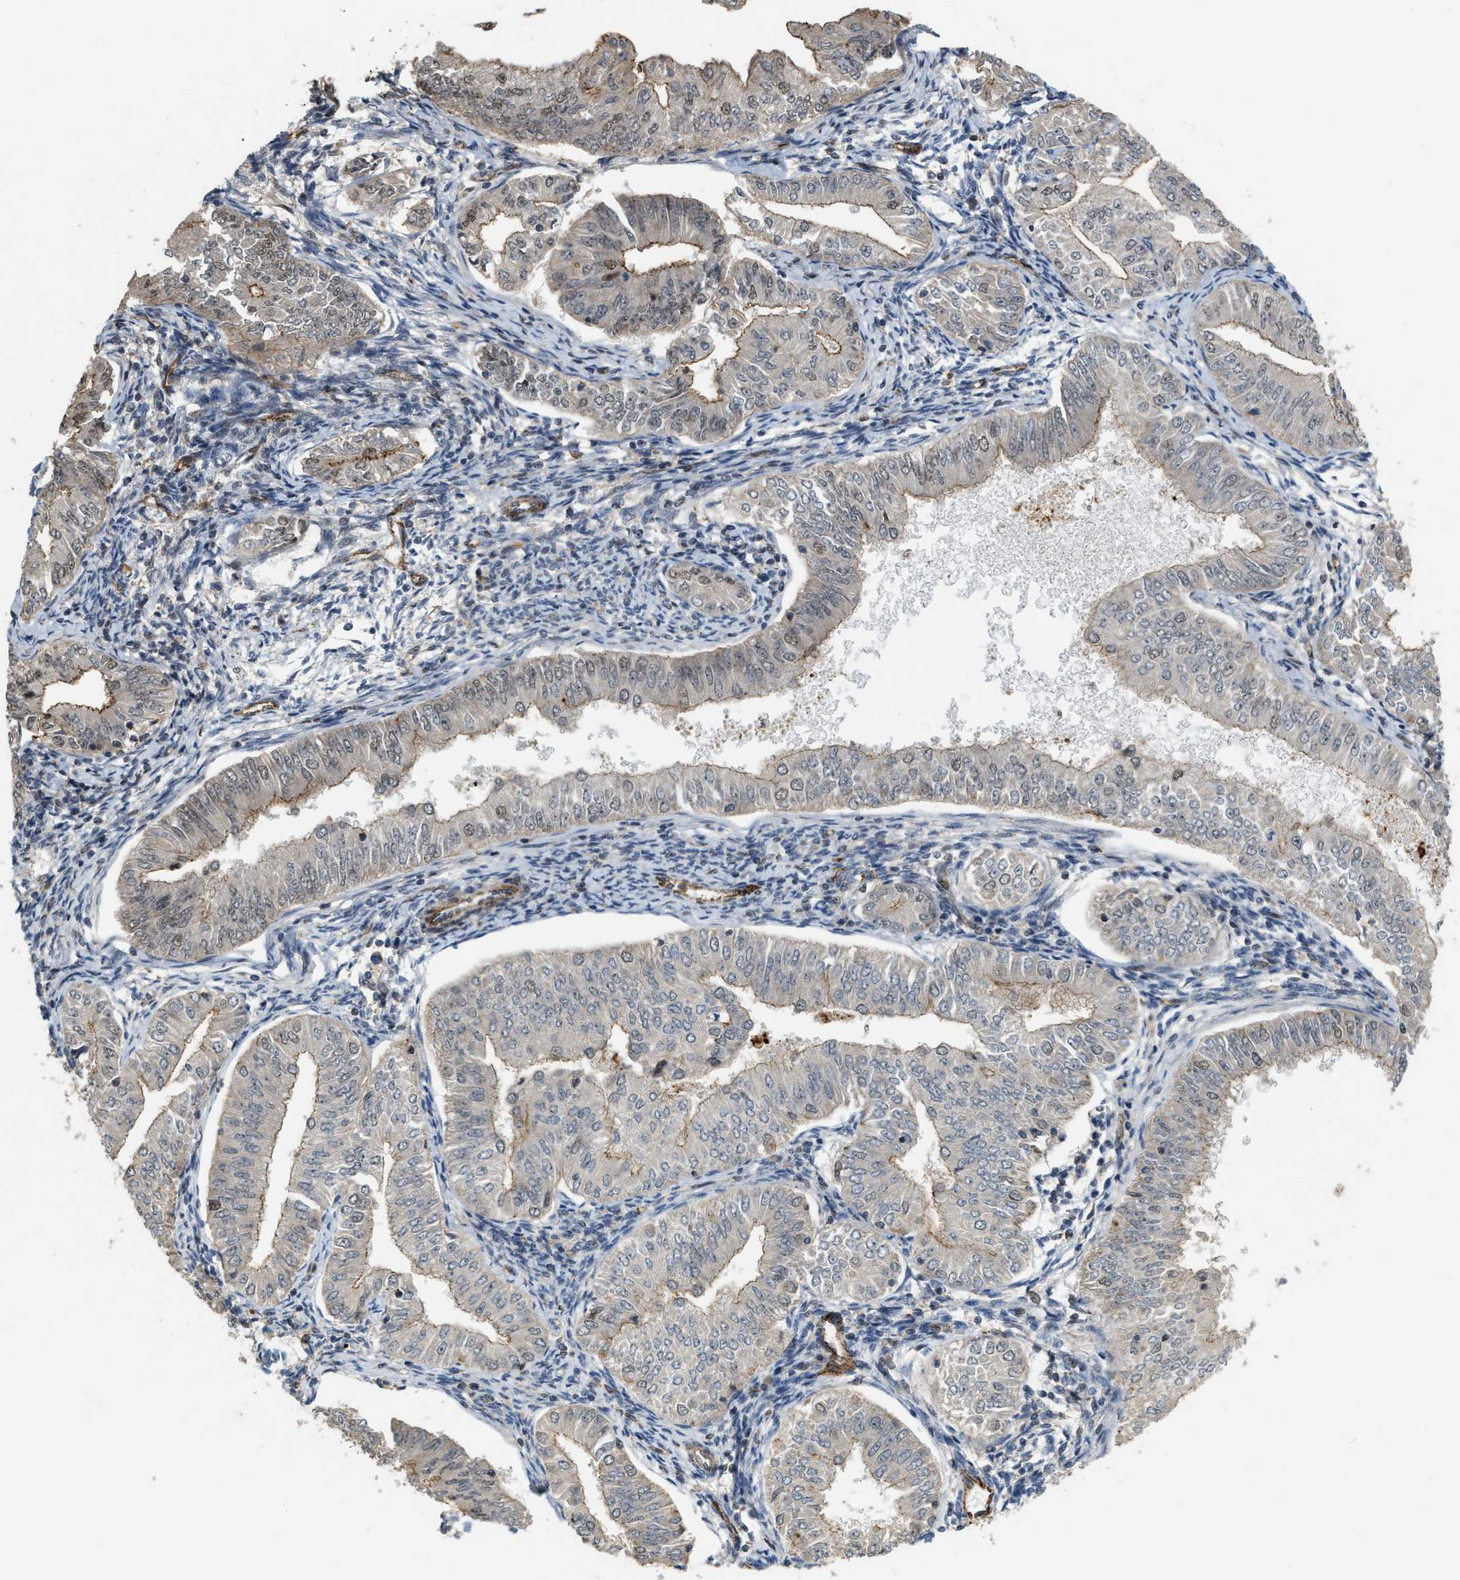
{"staining": {"intensity": "weak", "quantity": ">75%", "location": "nuclear"}, "tissue": "endometrial cancer", "cell_type": "Tumor cells", "image_type": "cancer", "snomed": [{"axis": "morphology", "description": "Normal tissue, NOS"}, {"axis": "morphology", "description": "Adenocarcinoma, NOS"}, {"axis": "topography", "description": "Endometrium"}], "caption": "Endometrial cancer tissue displays weak nuclear positivity in about >75% of tumor cells, visualized by immunohistochemistry.", "gene": "DPF2", "patient": {"sex": "female", "age": 53}}